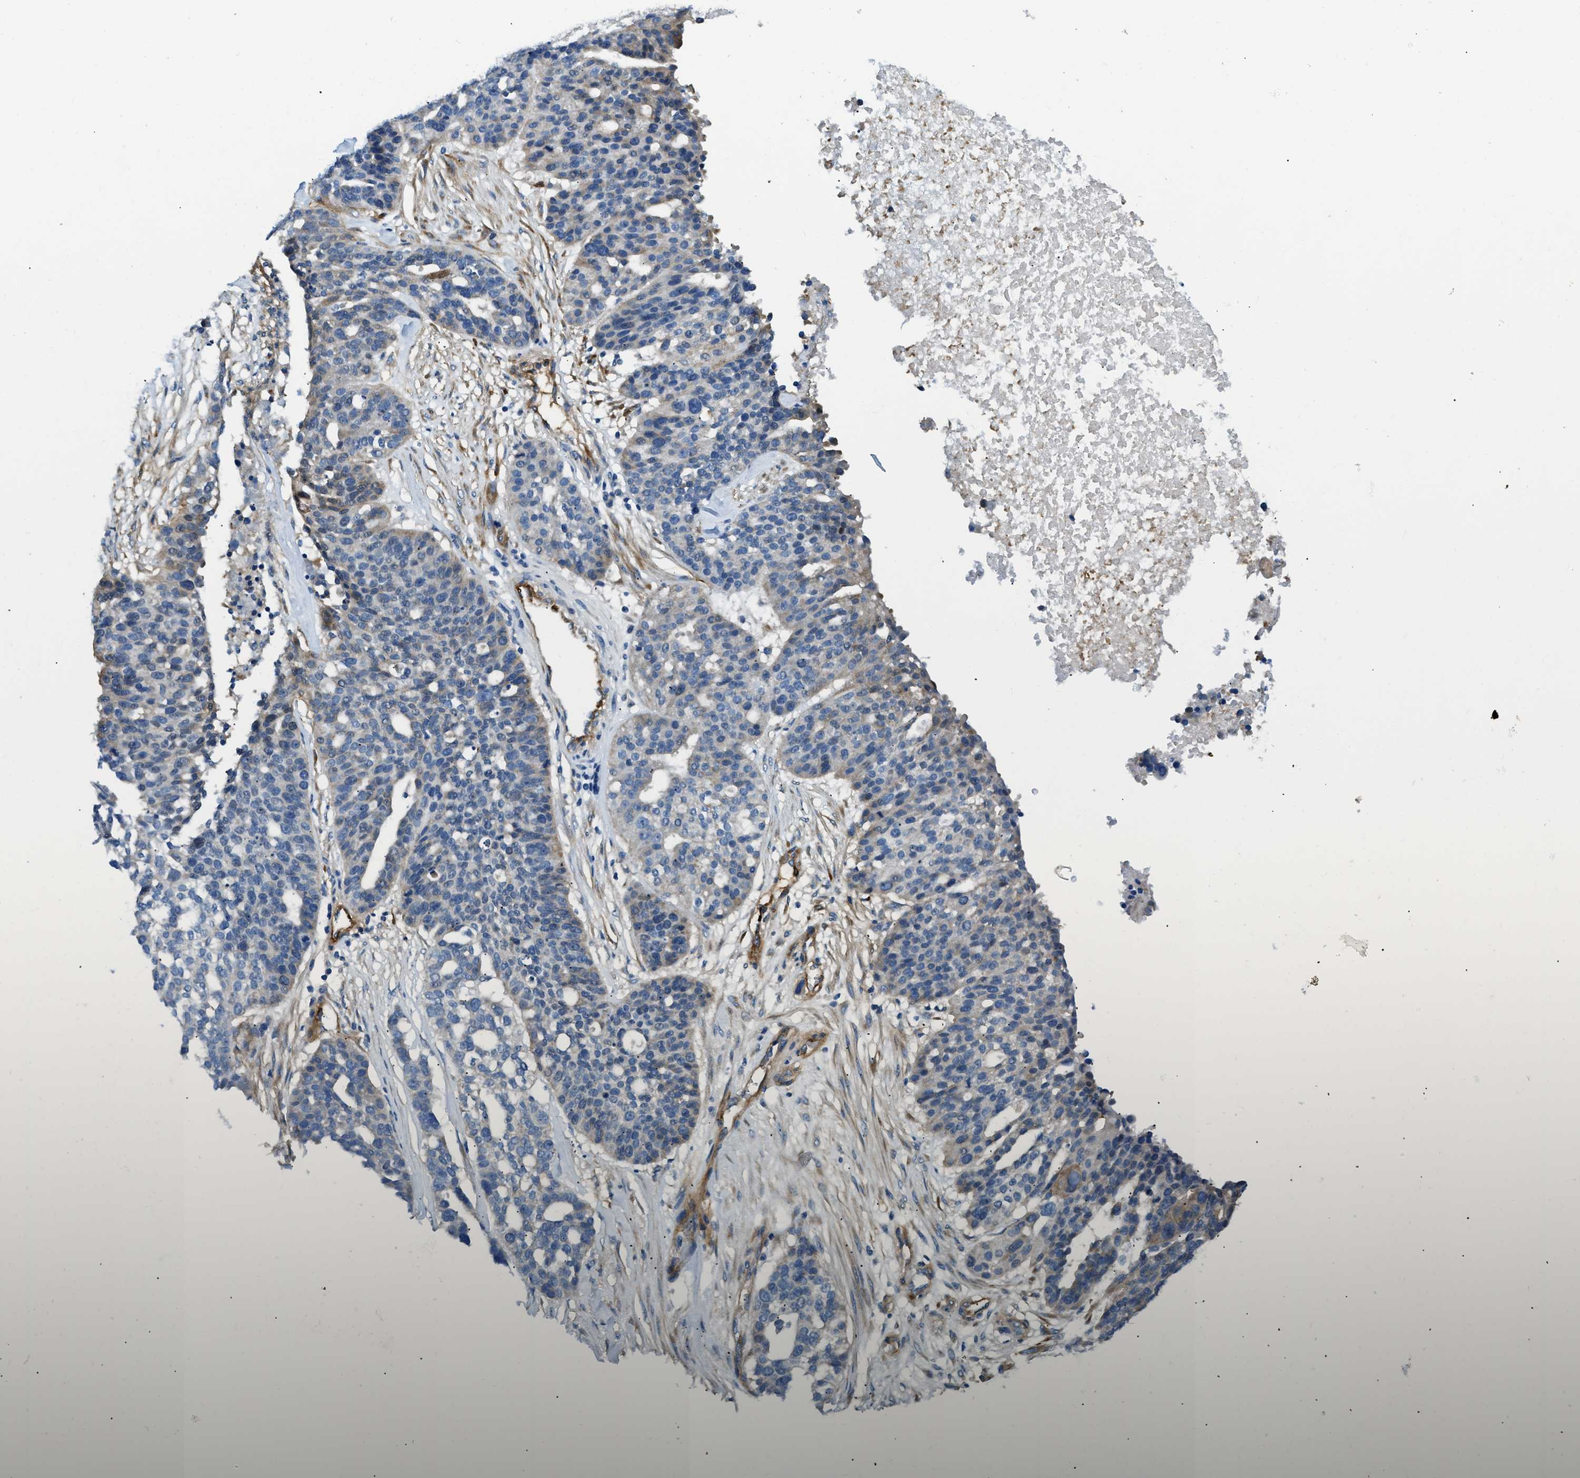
{"staining": {"intensity": "moderate", "quantity": "<25%", "location": "cytoplasmic/membranous"}, "tissue": "ovarian cancer", "cell_type": "Tumor cells", "image_type": "cancer", "snomed": [{"axis": "morphology", "description": "Cystadenocarcinoma, serous, NOS"}, {"axis": "topography", "description": "Ovary"}], "caption": "Protein staining of ovarian cancer tissue displays moderate cytoplasmic/membranous staining in approximately <25% of tumor cells.", "gene": "COL15A1", "patient": {"sex": "female", "age": 59}}